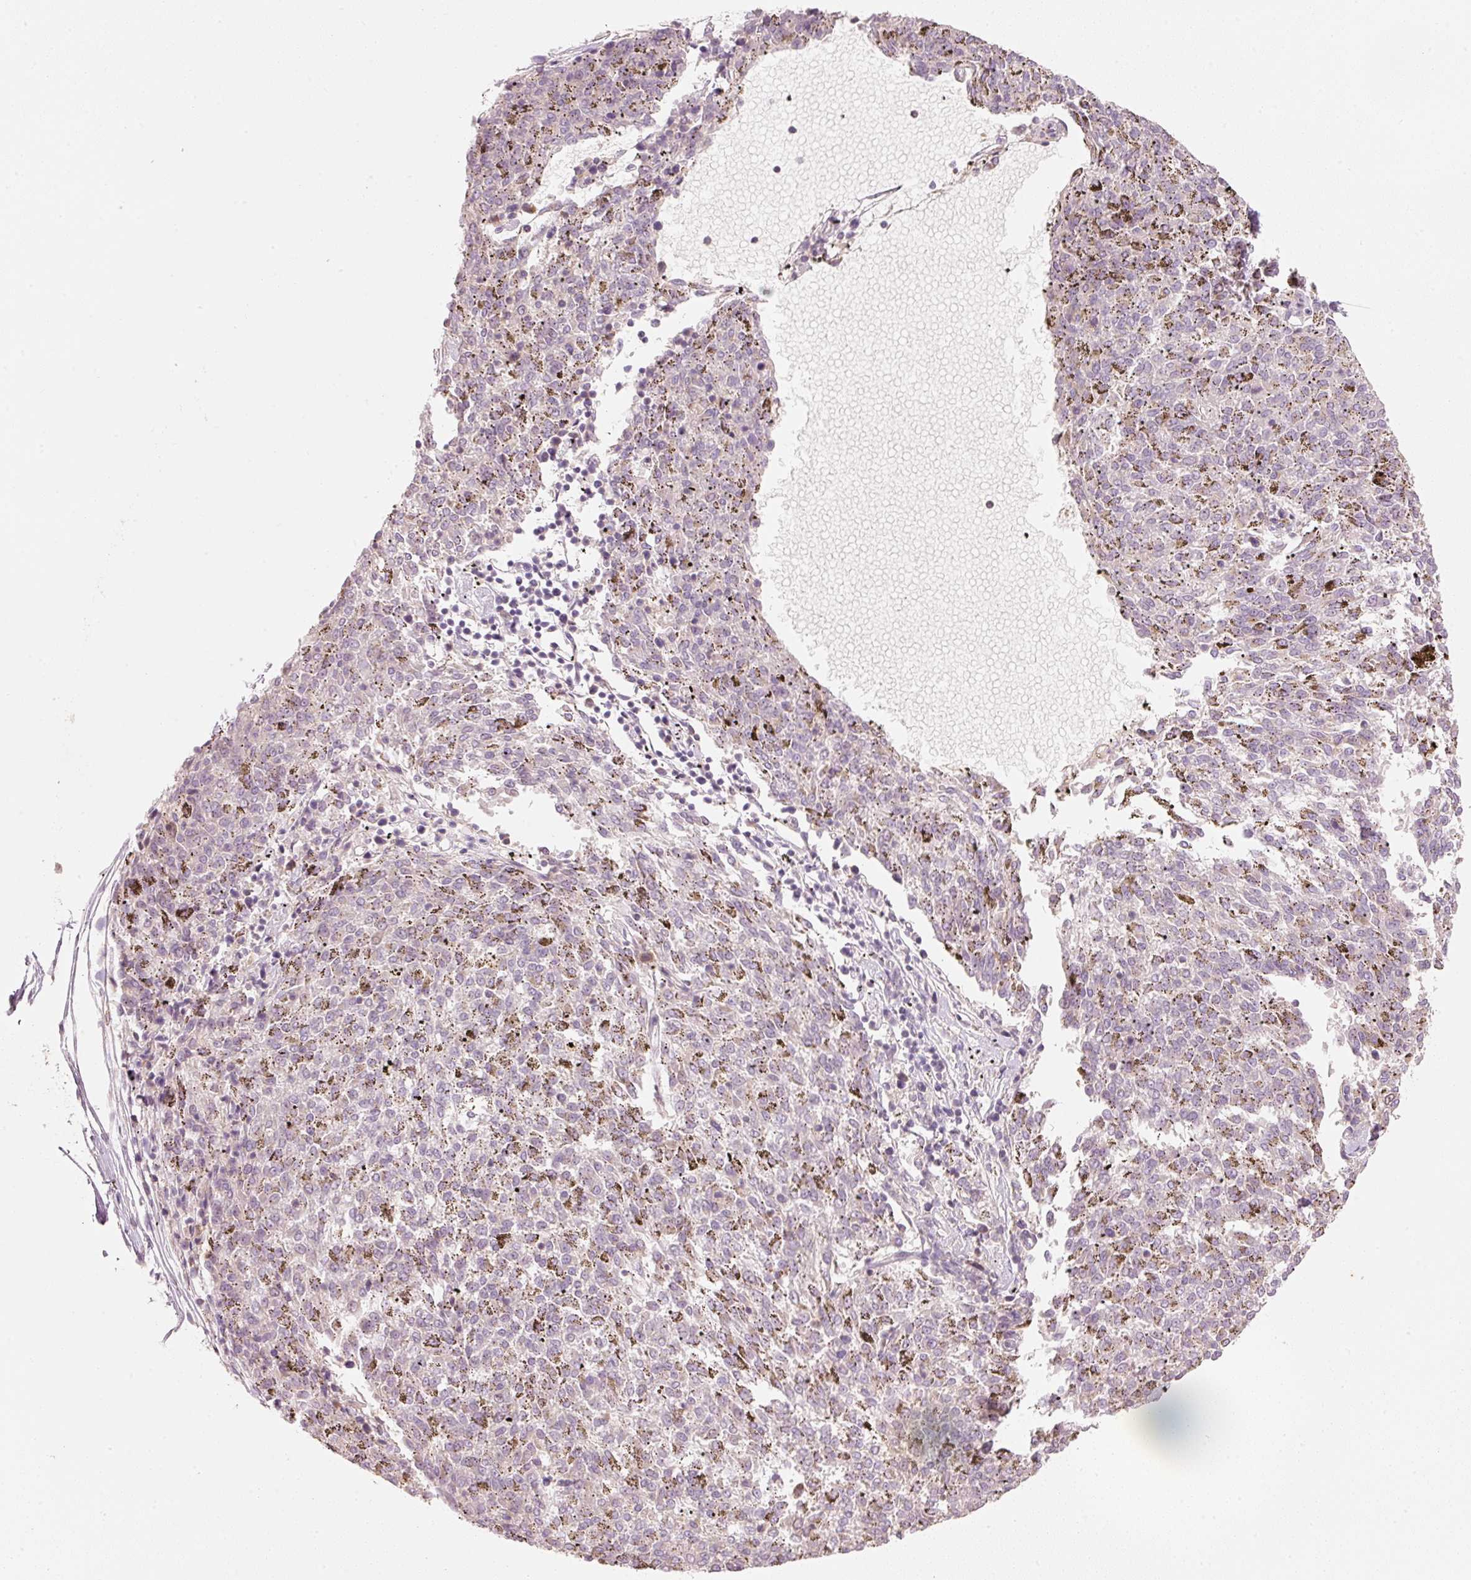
{"staining": {"intensity": "negative", "quantity": "none", "location": "none"}, "tissue": "melanoma", "cell_type": "Tumor cells", "image_type": "cancer", "snomed": [{"axis": "morphology", "description": "Malignant melanoma, NOS"}, {"axis": "topography", "description": "Skin"}], "caption": "Tumor cells show no significant positivity in melanoma.", "gene": "TREX2", "patient": {"sex": "female", "age": 72}}